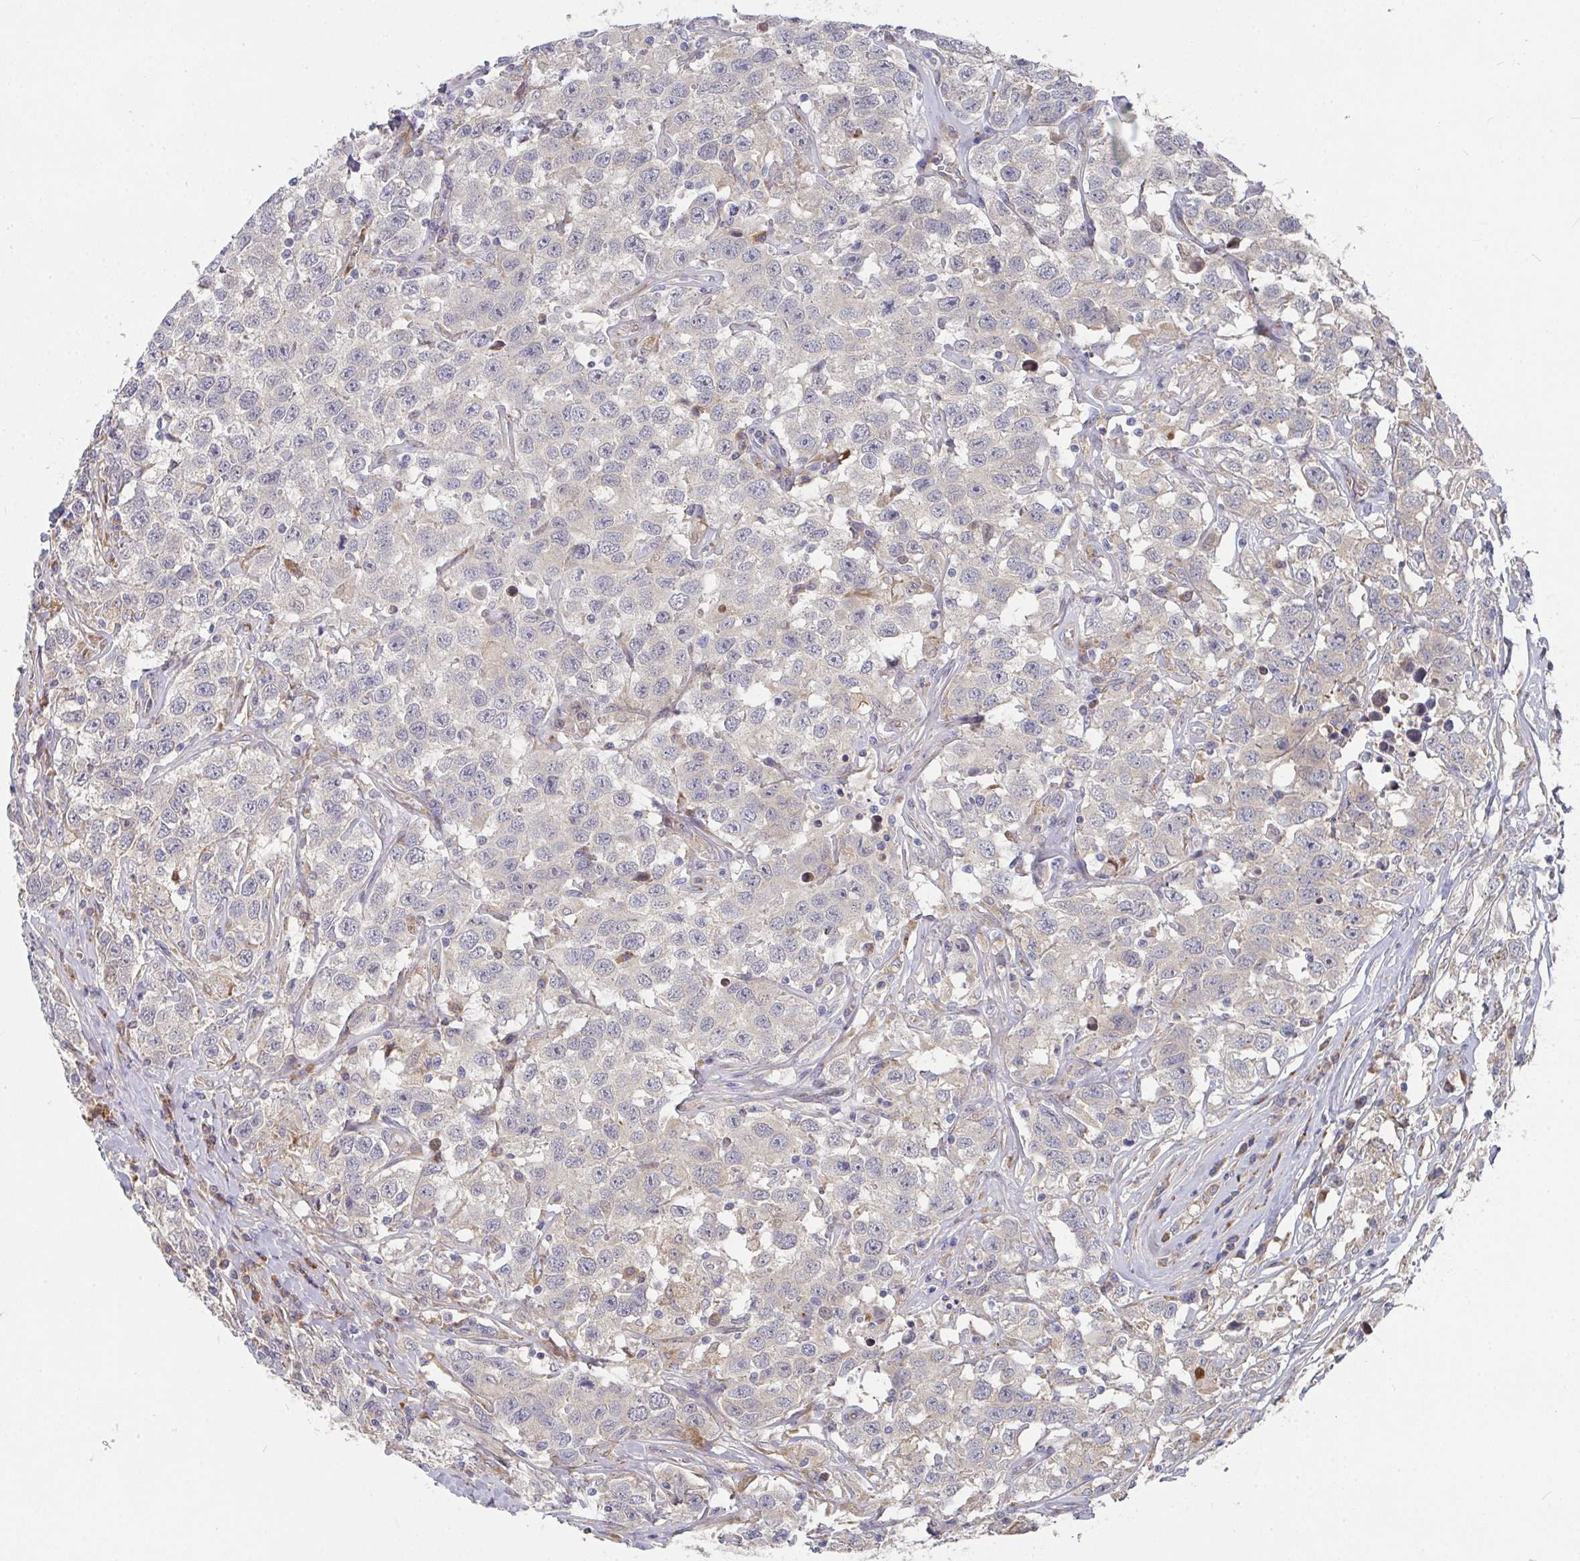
{"staining": {"intensity": "negative", "quantity": "none", "location": "none"}, "tissue": "testis cancer", "cell_type": "Tumor cells", "image_type": "cancer", "snomed": [{"axis": "morphology", "description": "Seminoma, NOS"}, {"axis": "topography", "description": "Testis"}], "caption": "Tumor cells are negative for brown protein staining in testis cancer. The staining is performed using DAB (3,3'-diaminobenzidine) brown chromogen with nuclei counter-stained in using hematoxylin.", "gene": "RHEBL1", "patient": {"sex": "male", "age": 41}}